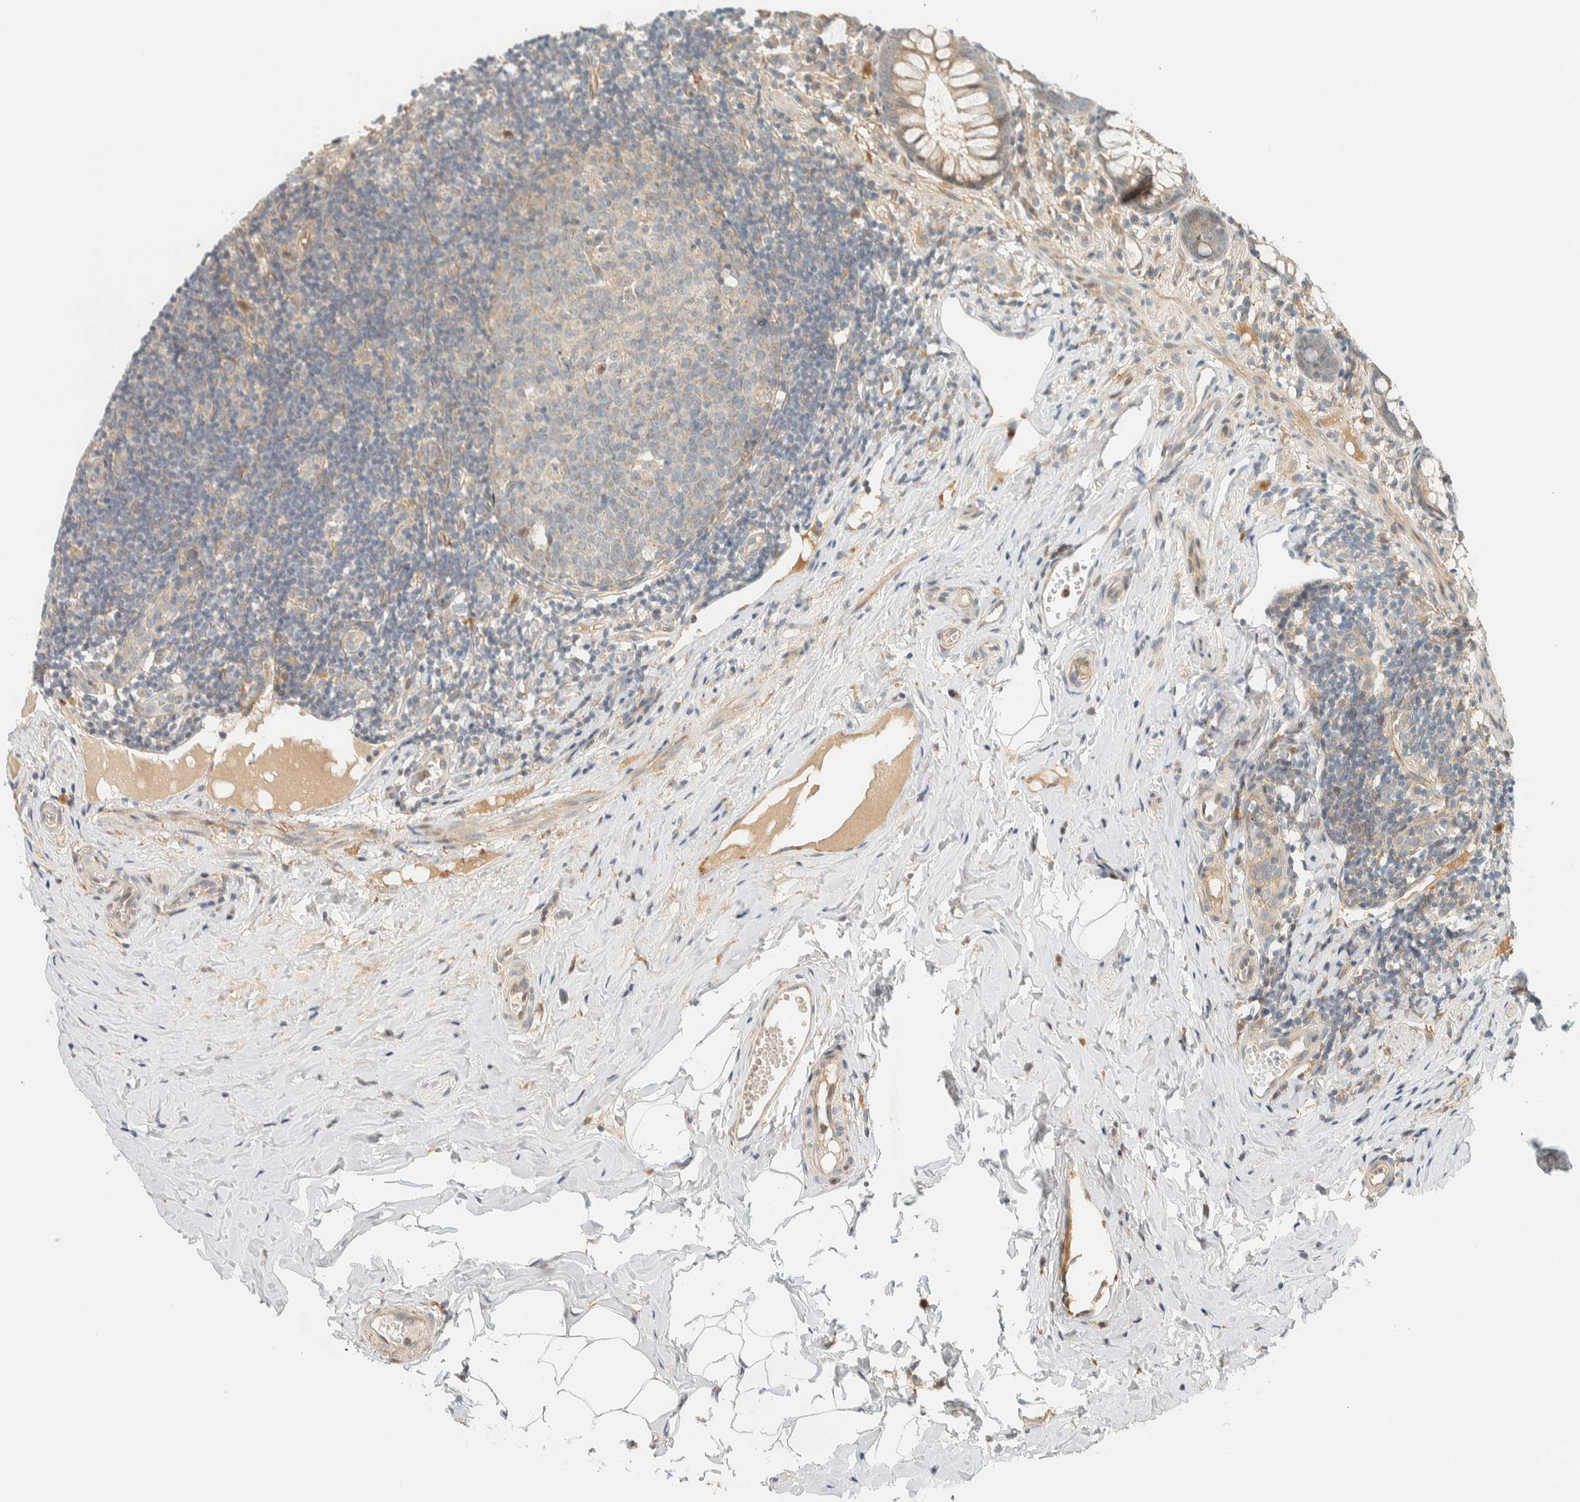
{"staining": {"intensity": "weak", "quantity": ">75%", "location": "cytoplasmic/membranous"}, "tissue": "appendix", "cell_type": "Glandular cells", "image_type": "normal", "snomed": [{"axis": "morphology", "description": "Normal tissue, NOS"}, {"axis": "topography", "description": "Appendix"}], "caption": "This is a photomicrograph of IHC staining of benign appendix, which shows weak positivity in the cytoplasmic/membranous of glandular cells.", "gene": "CCDC171", "patient": {"sex": "female", "age": 20}}